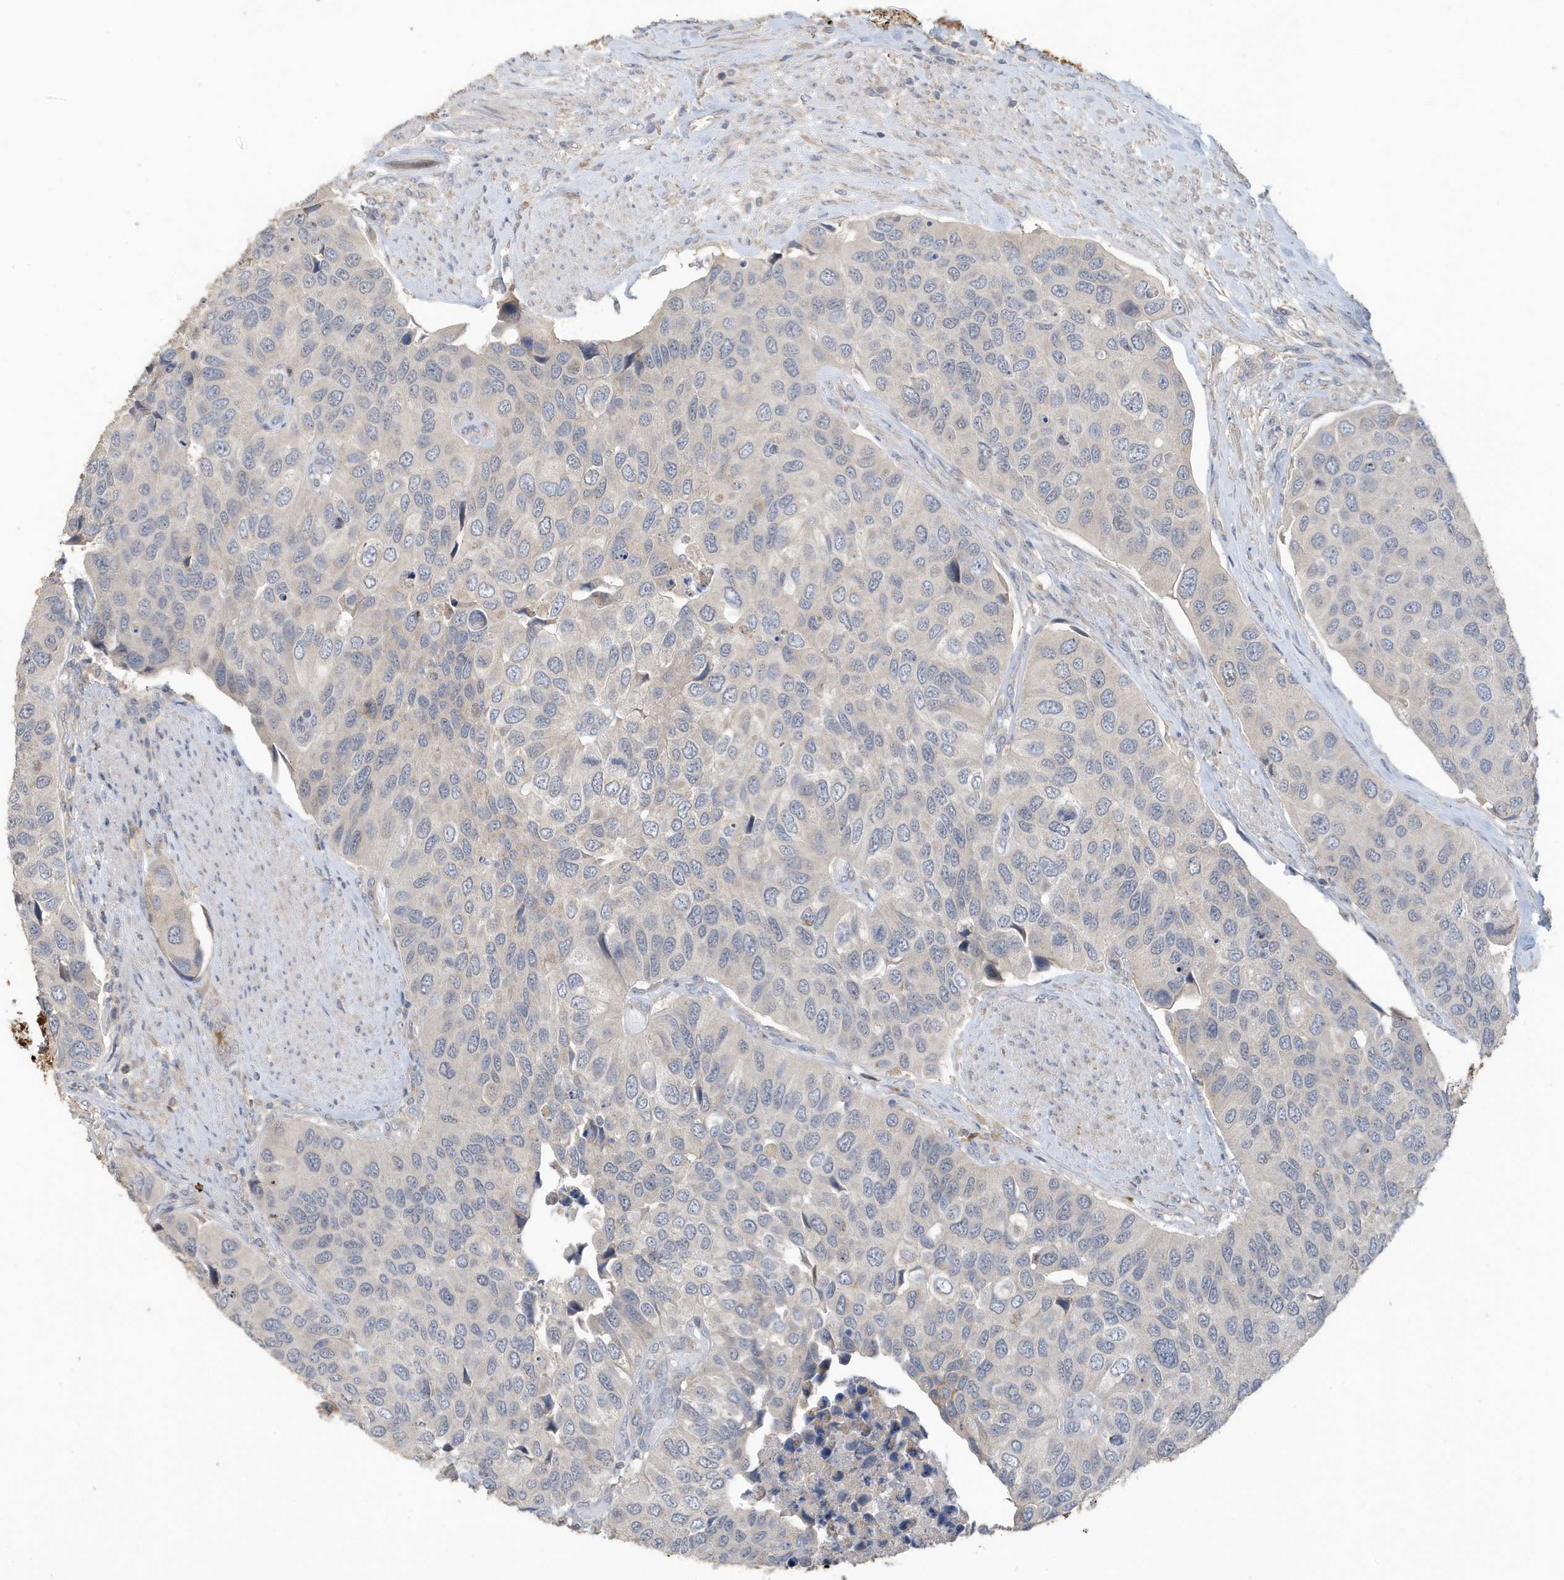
{"staining": {"intensity": "negative", "quantity": "none", "location": "none"}, "tissue": "urothelial cancer", "cell_type": "Tumor cells", "image_type": "cancer", "snomed": [{"axis": "morphology", "description": "Urothelial carcinoma, High grade"}, {"axis": "topography", "description": "Urinary bladder"}], "caption": "IHC micrograph of neoplastic tissue: urothelial cancer stained with DAB demonstrates no significant protein expression in tumor cells.", "gene": "LAPTM4A", "patient": {"sex": "male", "age": 74}}